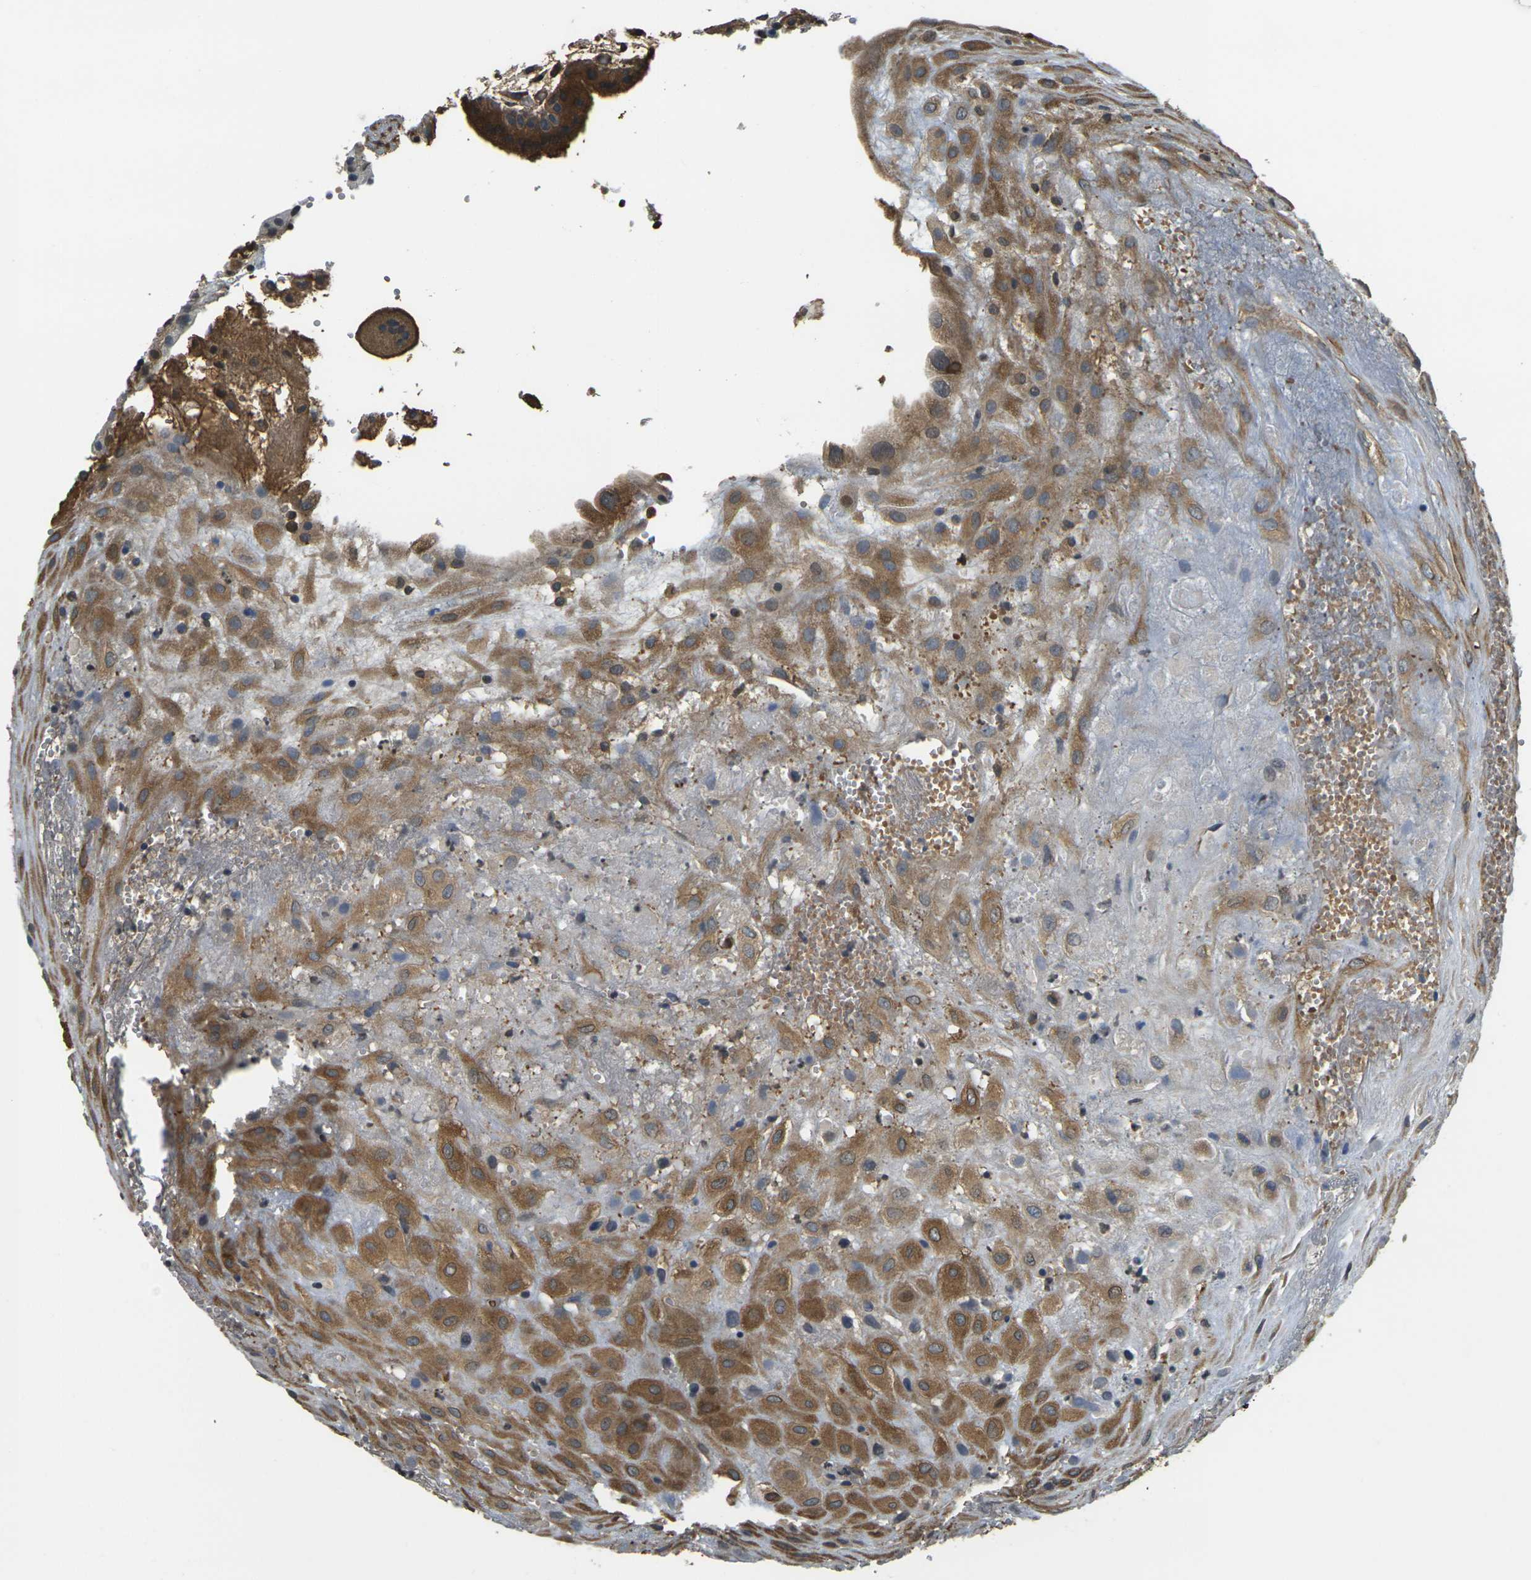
{"staining": {"intensity": "strong", "quantity": ">75%", "location": "cytoplasmic/membranous"}, "tissue": "placenta", "cell_type": "Decidual cells", "image_type": "normal", "snomed": [{"axis": "morphology", "description": "Normal tissue, NOS"}, {"axis": "topography", "description": "Placenta"}], "caption": "A high-resolution micrograph shows IHC staining of unremarkable placenta, which shows strong cytoplasmic/membranous positivity in approximately >75% of decidual cells.", "gene": "CAST", "patient": {"sex": "female", "age": 18}}